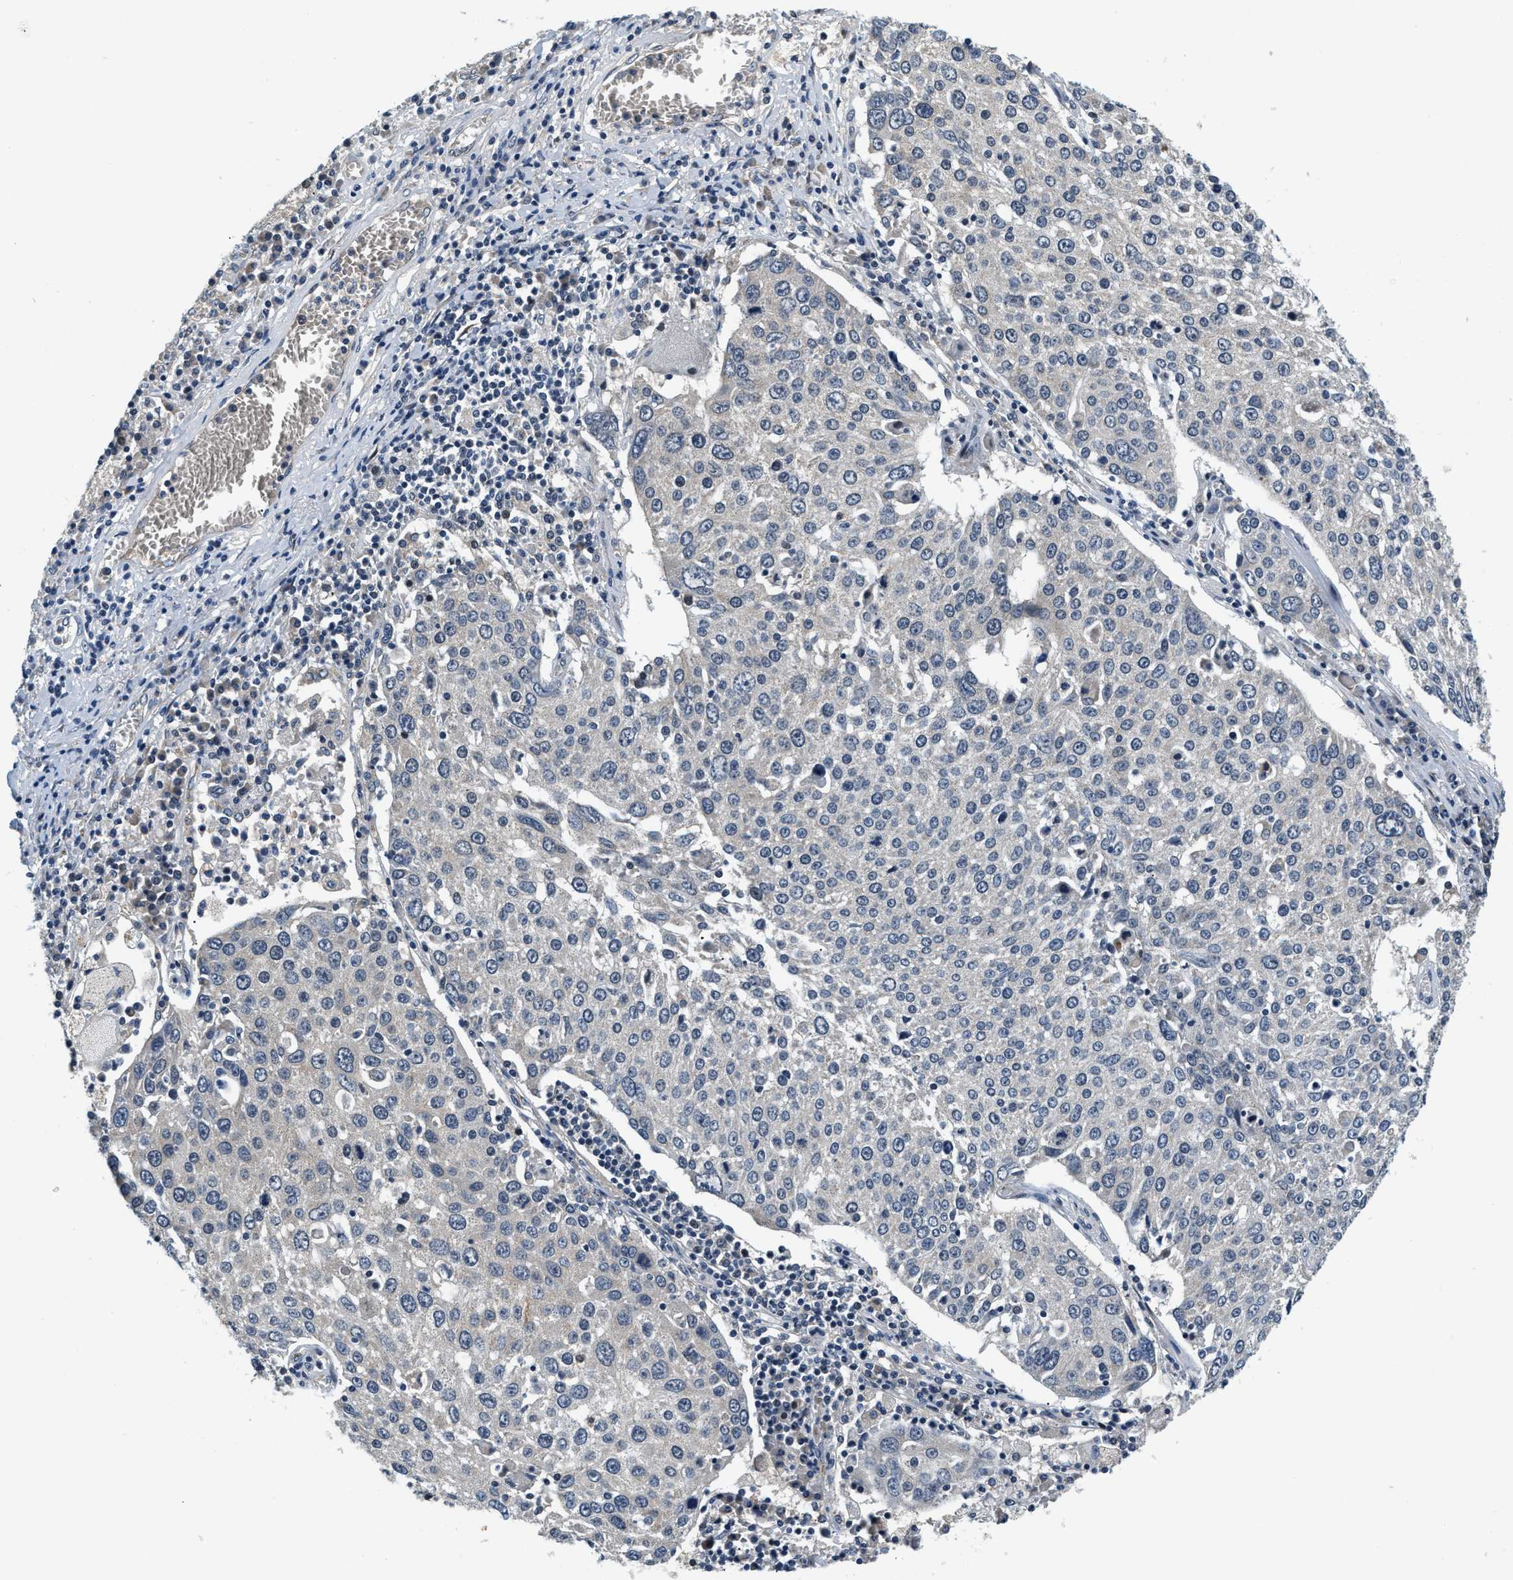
{"staining": {"intensity": "negative", "quantity": "none", "location": "none"}, "tissue": "lung cancer", "cell_type": "Tumor cells", "image_type": "cancer", "snomed": [{"axis": "morphology", "description": "Squamous cell carcinoma, NOS"}, {"axis": "topography", "description": "Lung"}], "caption": "This is an IHC micrograph of human squamous cell carcinoma (lung). There is no staining in tumor cells.", "gene": "YAE1", "patient": {"sex": "male", "age": 65}}